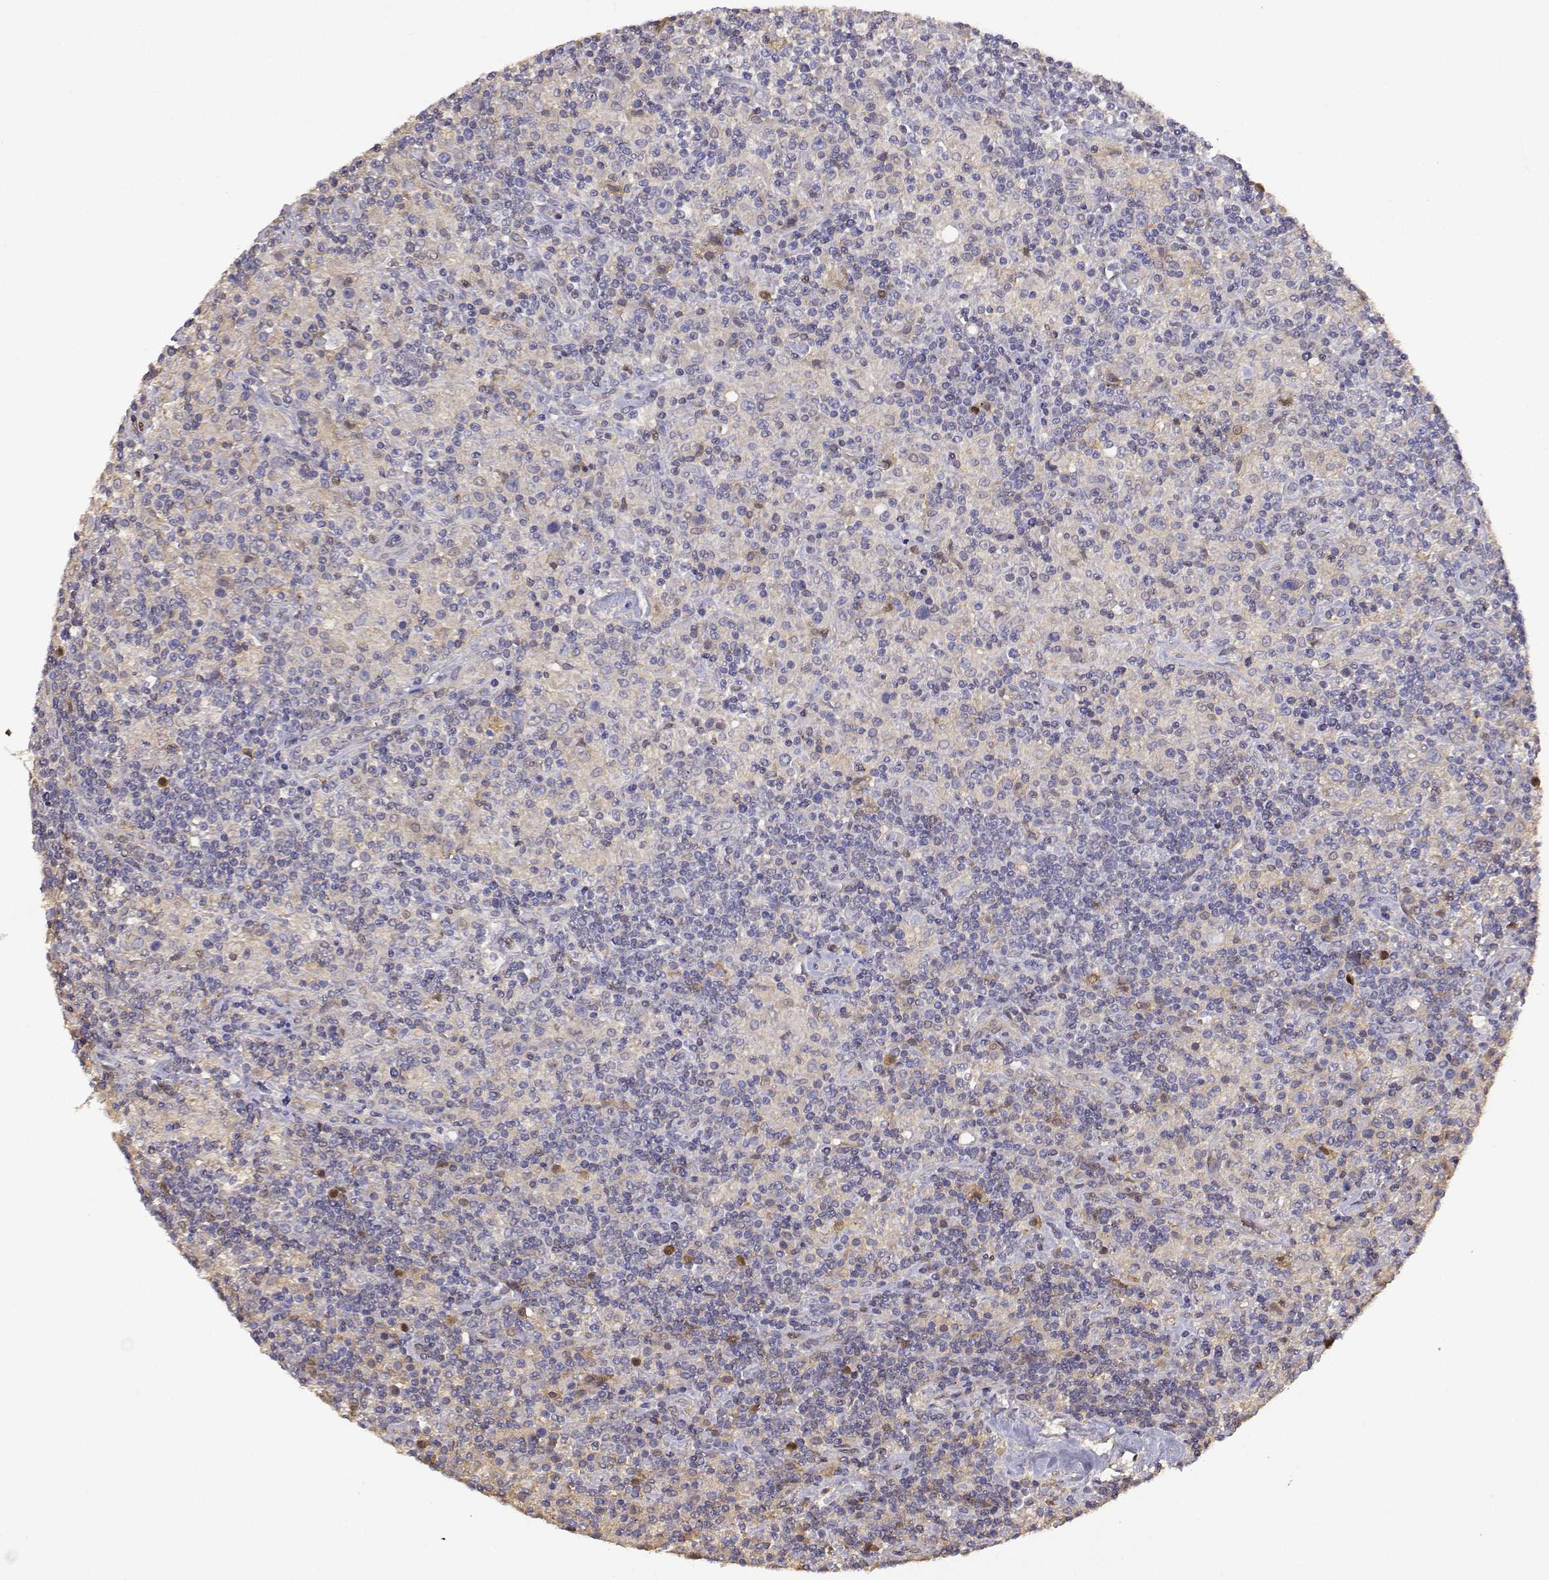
{"staining": {"intensity": "weak", "quantity": ">75%", "location": "cytoplasmic/membranous"}, "tissue": "lymphoma", "cell_type": "Tumor cells", "image_type": "cancer", "snomed": [{"axis": "morphology", "description": "Hodgkin's disease, NOS"}, {"axis": "topography", "description": "Lymph node"}], "caption": "Lymphoma tissue exhibits weak cytoplasmic/membranous expression in approximately >75% of tumor cells, visualized by immunohistochemistry.", "gene": "ADA", "patient": {"sex": "male", "age": 70}}